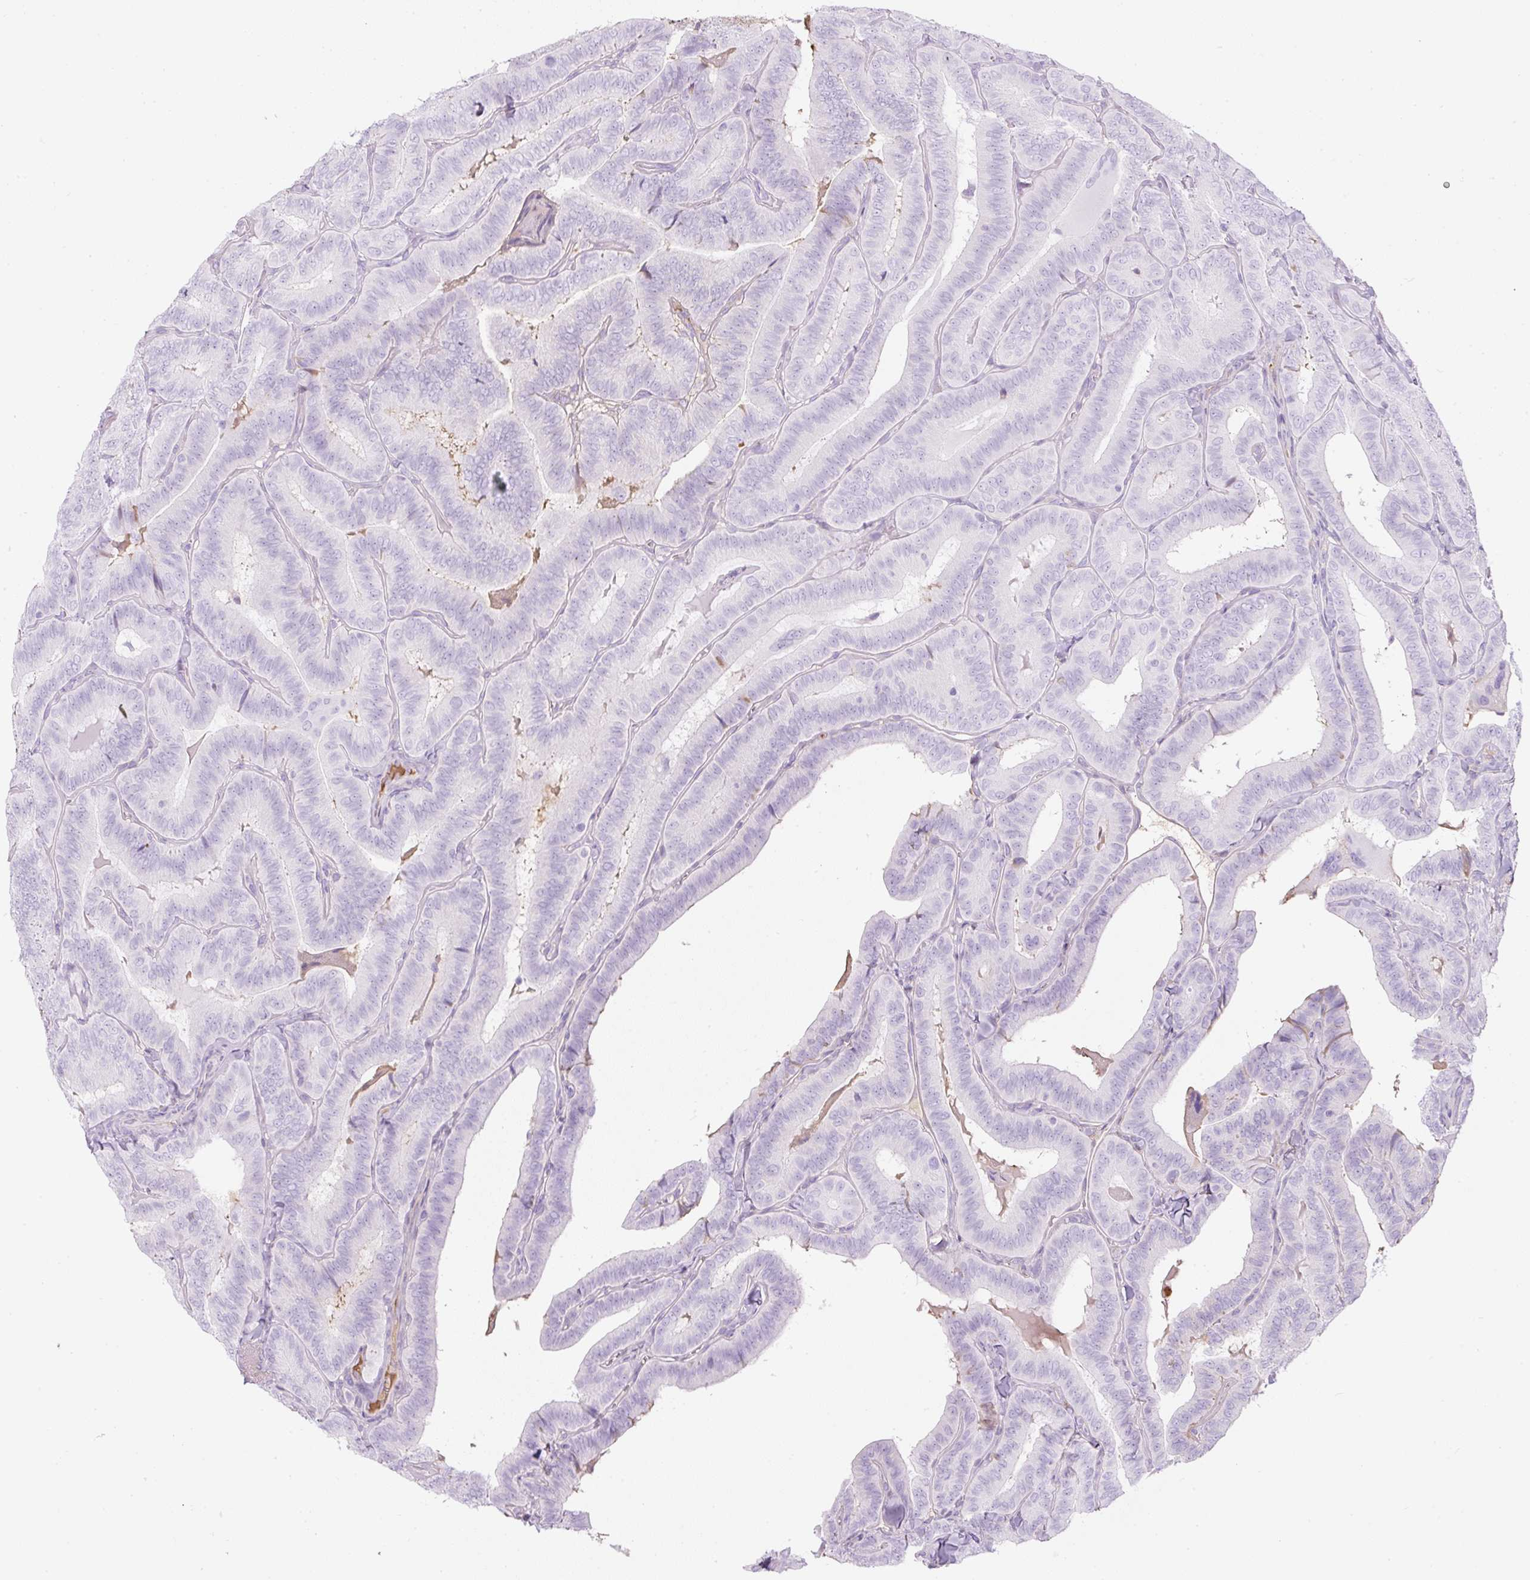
{"staining": {"intensity": "negative", "quantity": "none", "location": "none"}, "tissue": "thyroid cancer", "cell_type": "Tumor cells", "image_type": "cancer", "snomed": [{"axis": "morphology", "description": "Papillary adenocarcinoma, NOS"}, {"axis": "topography", "description": "Thyroid gland"}], "caption": "Immunohistochemistry micrograph of neoplastic tissue: human thyroid cancer stained with DAB reveals no significant protein staining in tumor cells.", "gene": "APOA1", "patient": {"sex": "male", "age": 61}}